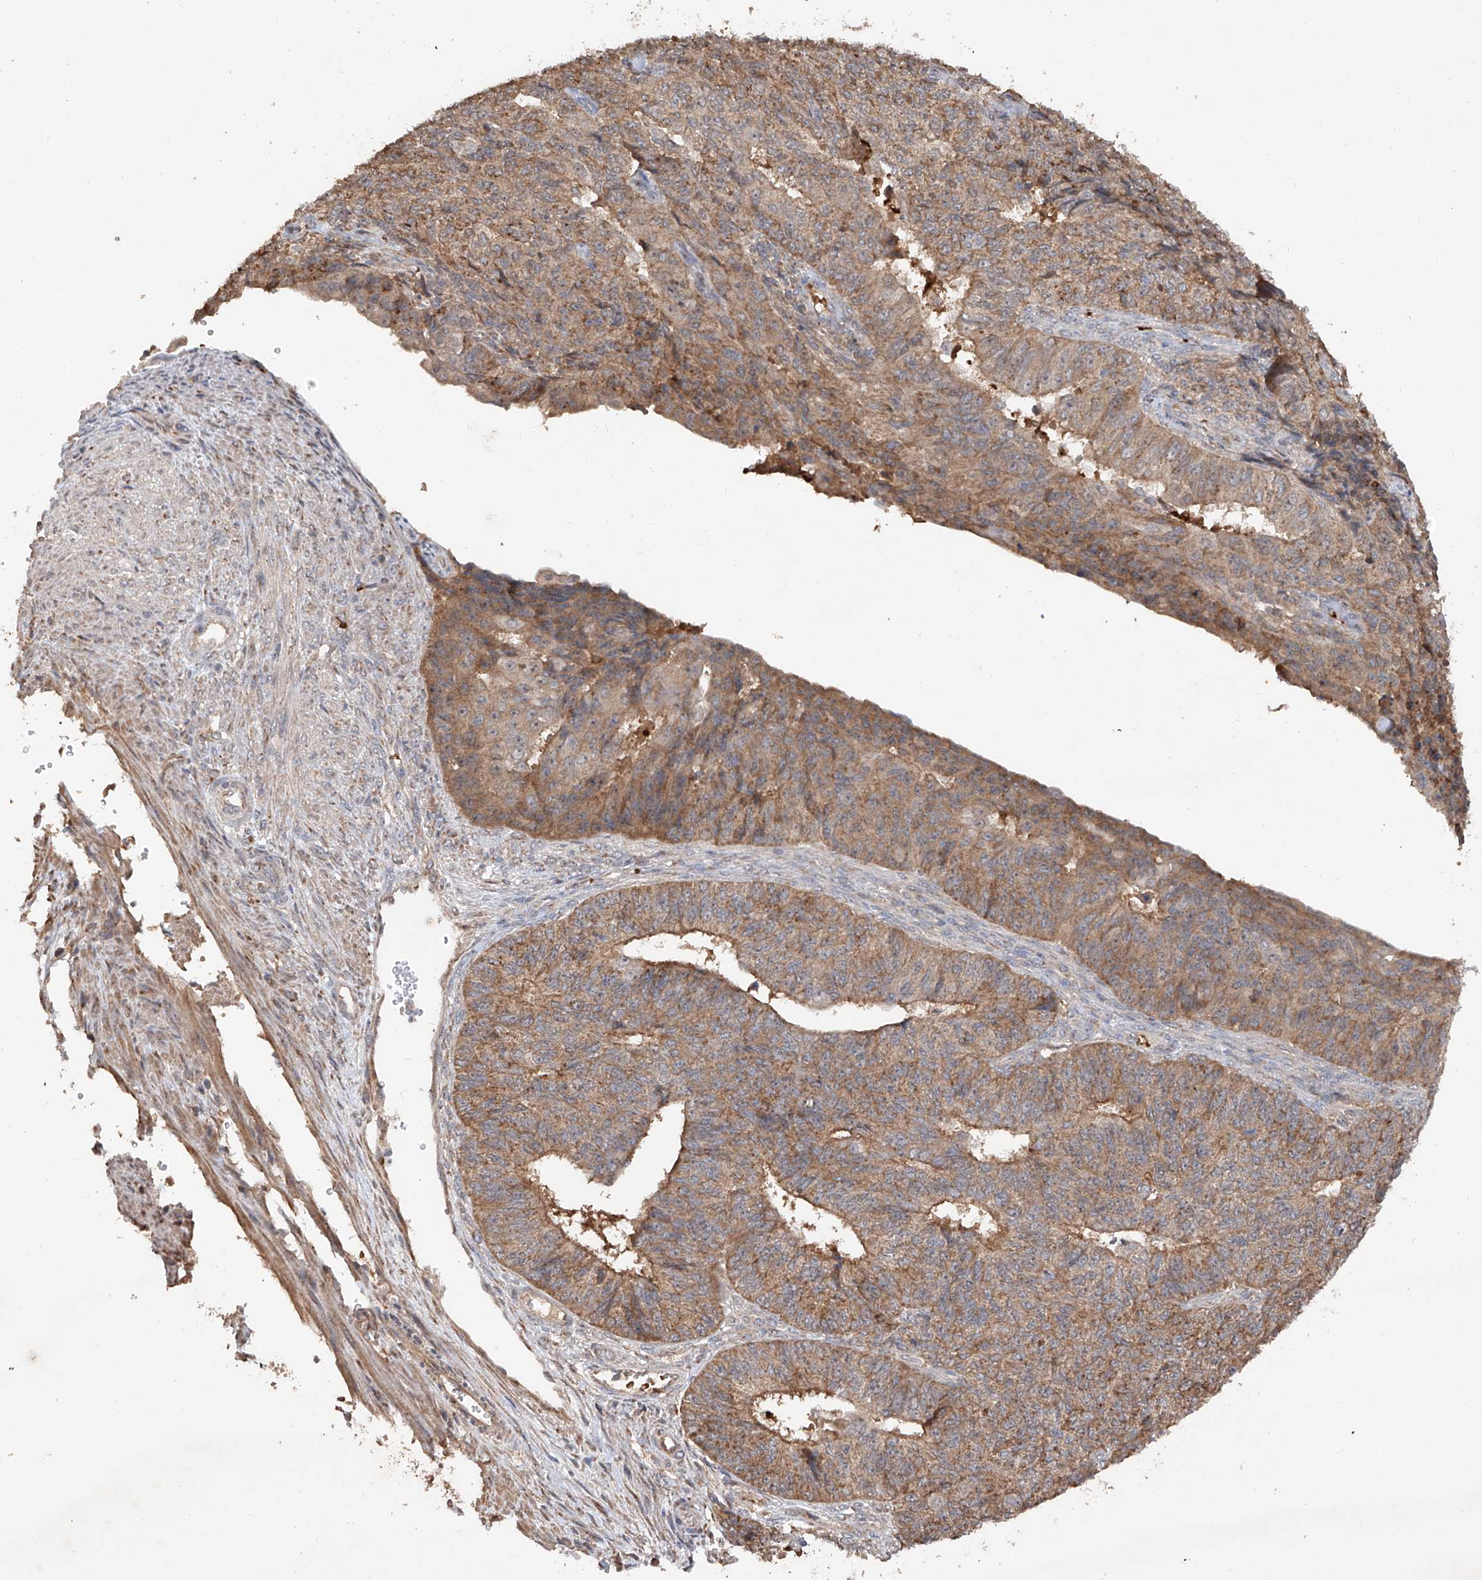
{"staining": {"intensity": "moderate", "quantity": ">75%", "location": "cytoplasmic/membranous"}, "tissue": "endometrial cancer", "cell_type": "Tumor cells", "image_type": "cancer", "snomed": [{"axis": "morphology", "description": "Adenocarcinoma, NOS"}, {"axis": "topography", "description": "Endometrium"}], "caption": "Immunohistochemistry (IHC) photomicrograph of neoplastic tissue: human endometrial cancer stained using IHC demonstrates medium levels of moderate protein expression localized specifically in the cytoplasmic/membranous of tumor cells, appearing as a cytoplasmic/membranous brown color.", "gene": "EDN1", "patient": {"sex": "female", "age": 32}}